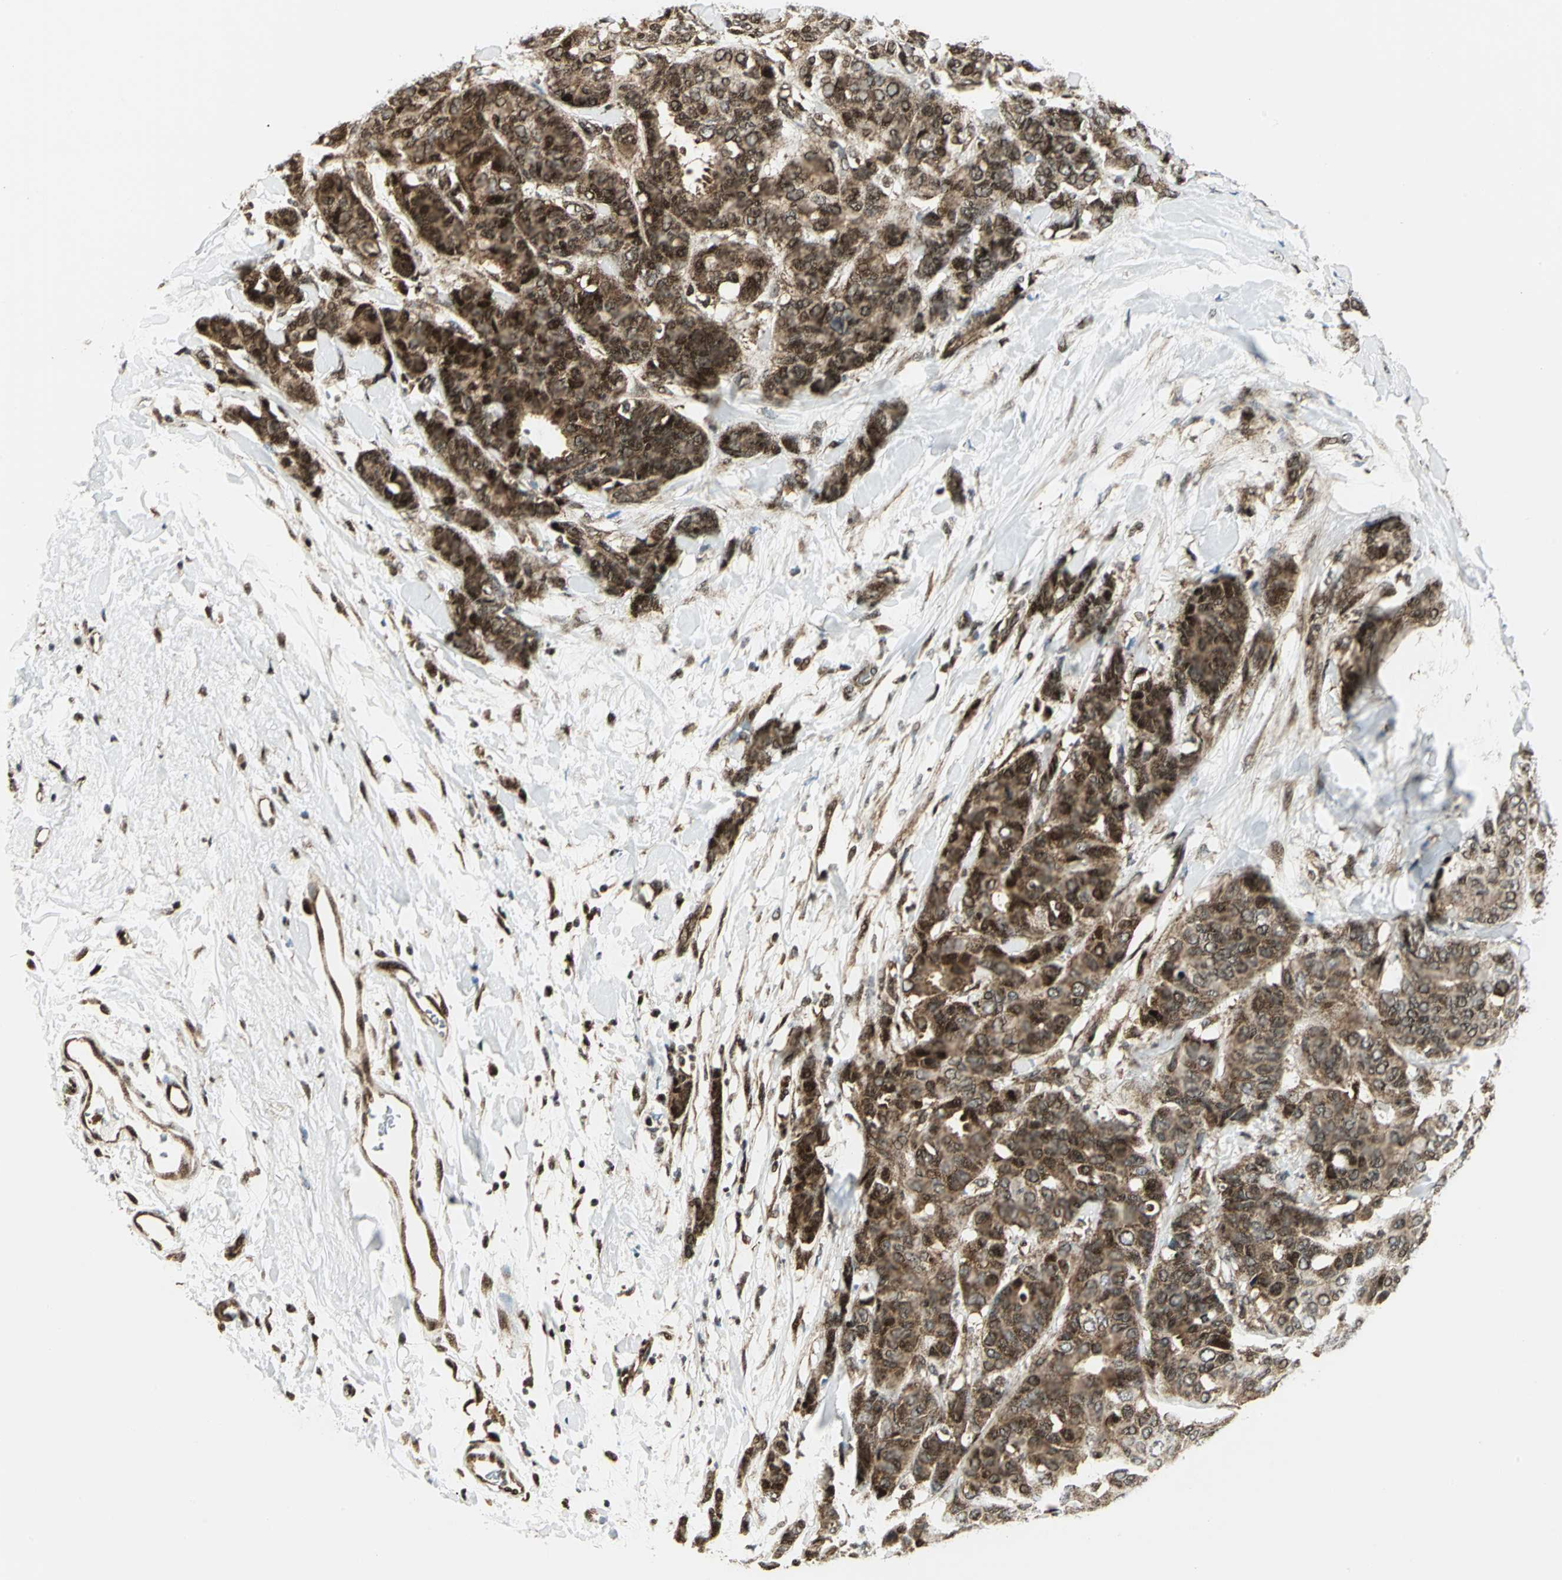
{"staining": {"intensity": "strong", "quantity": ">75%", "location": "cytoplasmic/membranous,nuclear"}, "tissue": "breast cancer", "cell_type": "Tumor cells", "image_type": "cancer", "snomed": [{"axis": "morphology", "description": "Duct carcinoma"}, {"axis": "topography", "description": "Breast"}], "caption": "Protein expression analysis of intraductal carcinoma (breast) displays strong cytoplasmic/membranous and nuclear expression in approximately >75% of tumor cells.", "gene": "COPS5", "patient": {"sex": "female", "age": 87}}